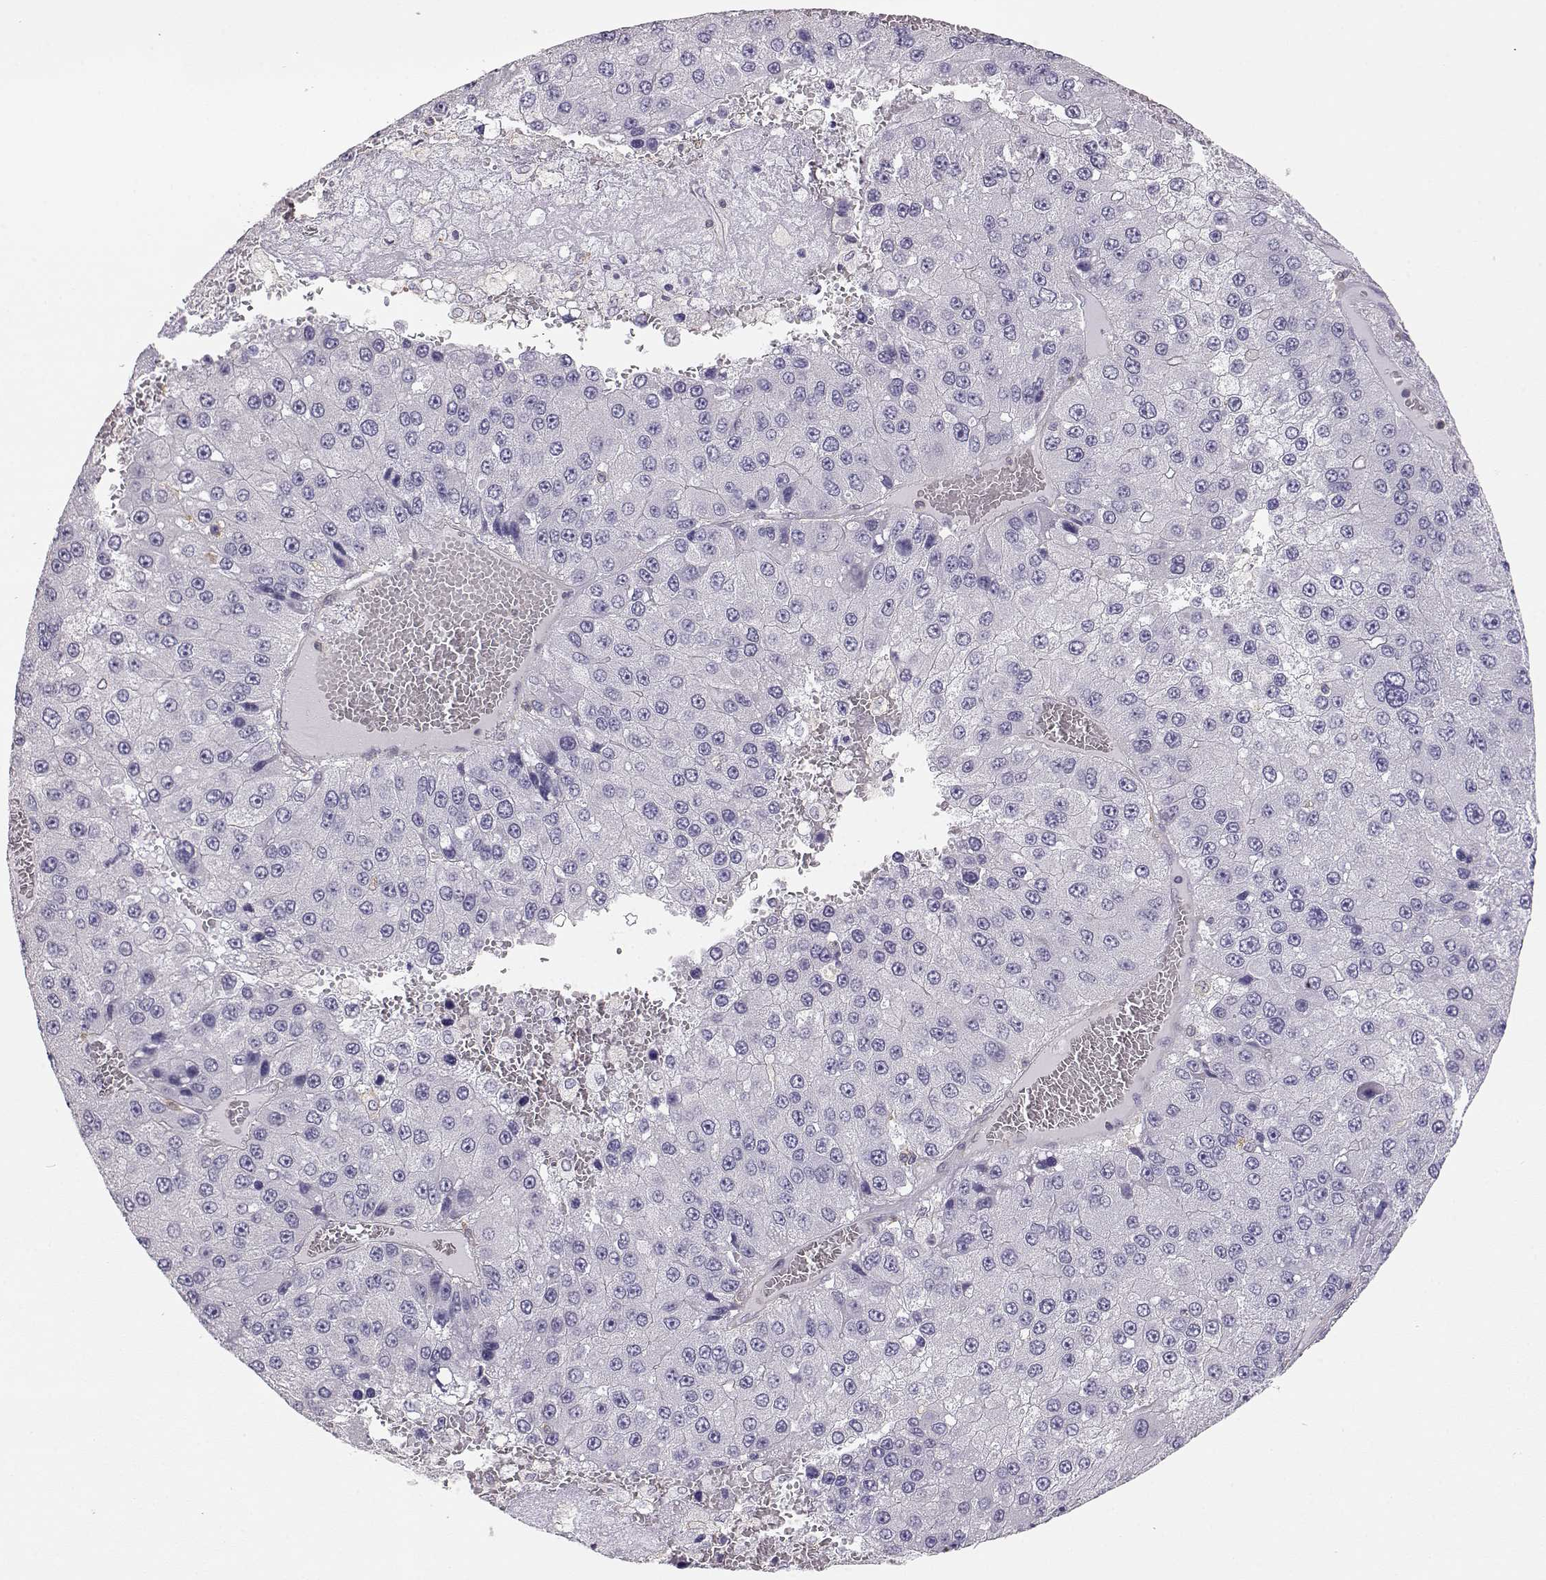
{"staining": {"intensity": "negative", "quantity": "none", "location": "none"}, "tissue": "liver cancer", "cell_type": "Tumor cells", "image_type": "cancer", "snomed": [{"axis": "morphology", "description": "Carcinoma, Hepatocellular, NOS"}, {"axis": "topography", "description": "Liver"}], "caption": "This is an IHC photomicrograph of human hepatocellular carcinoma (liver). There is no expression in tumor cells.", "gene": "DAPL1", "patient": {"sex": "female", "age": 73}}